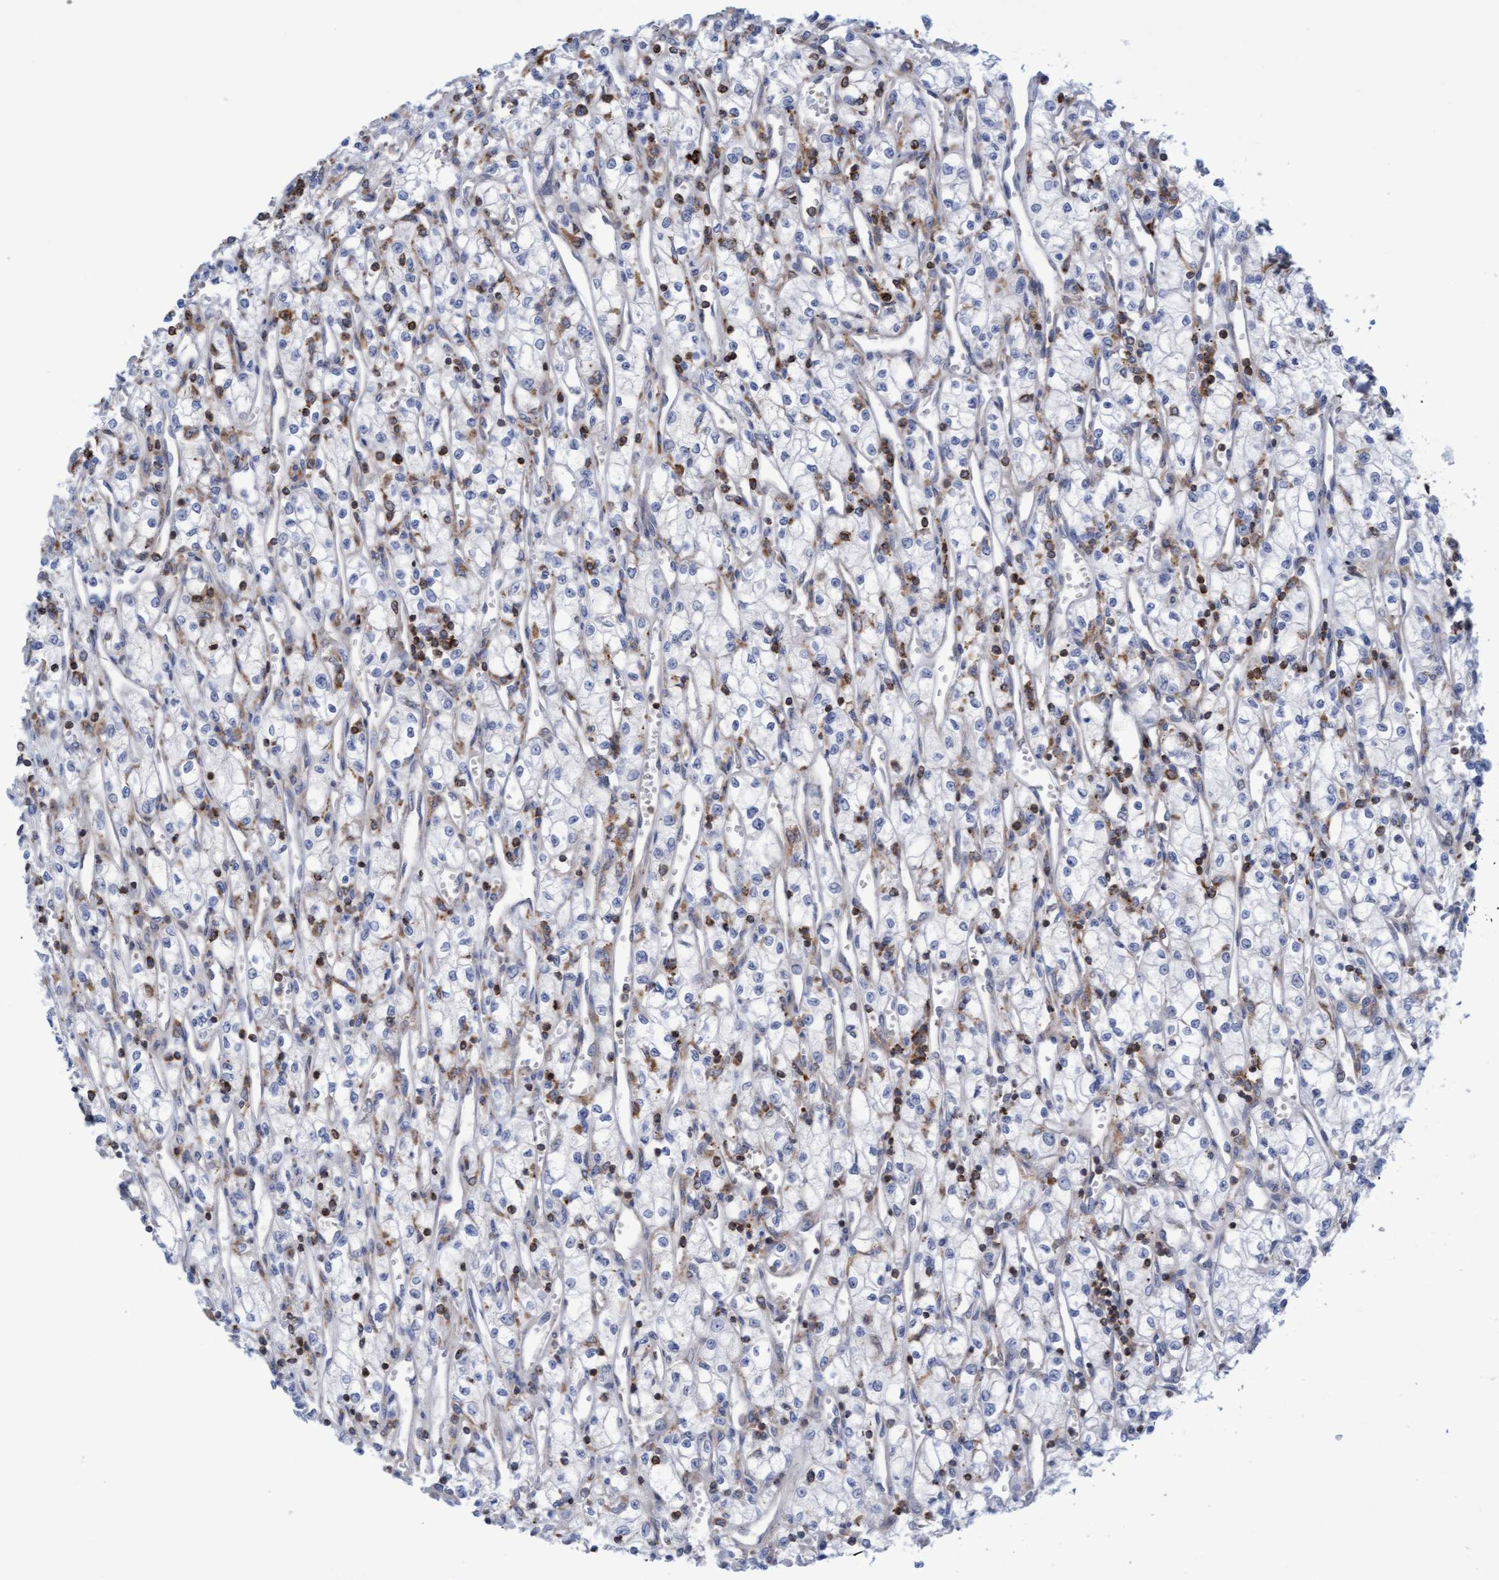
{"staining": {"intensity": "negative", "quantity": "none", "location": "none"}, "tissue": "renal cancer", "cell_type": "Tumor cells", "image_type": "cancer", "snomed": [{"axis": "morphology", "description": "Adenocarcinoma, NOS"}, {"axis": "topography", "description": "Kidney"}], "caption": "Tumor cells show no significant protein positivity in renal adenocarcinoma.", "gene": "FNBP1", "patient": {"sex": "male", "age": 59}}